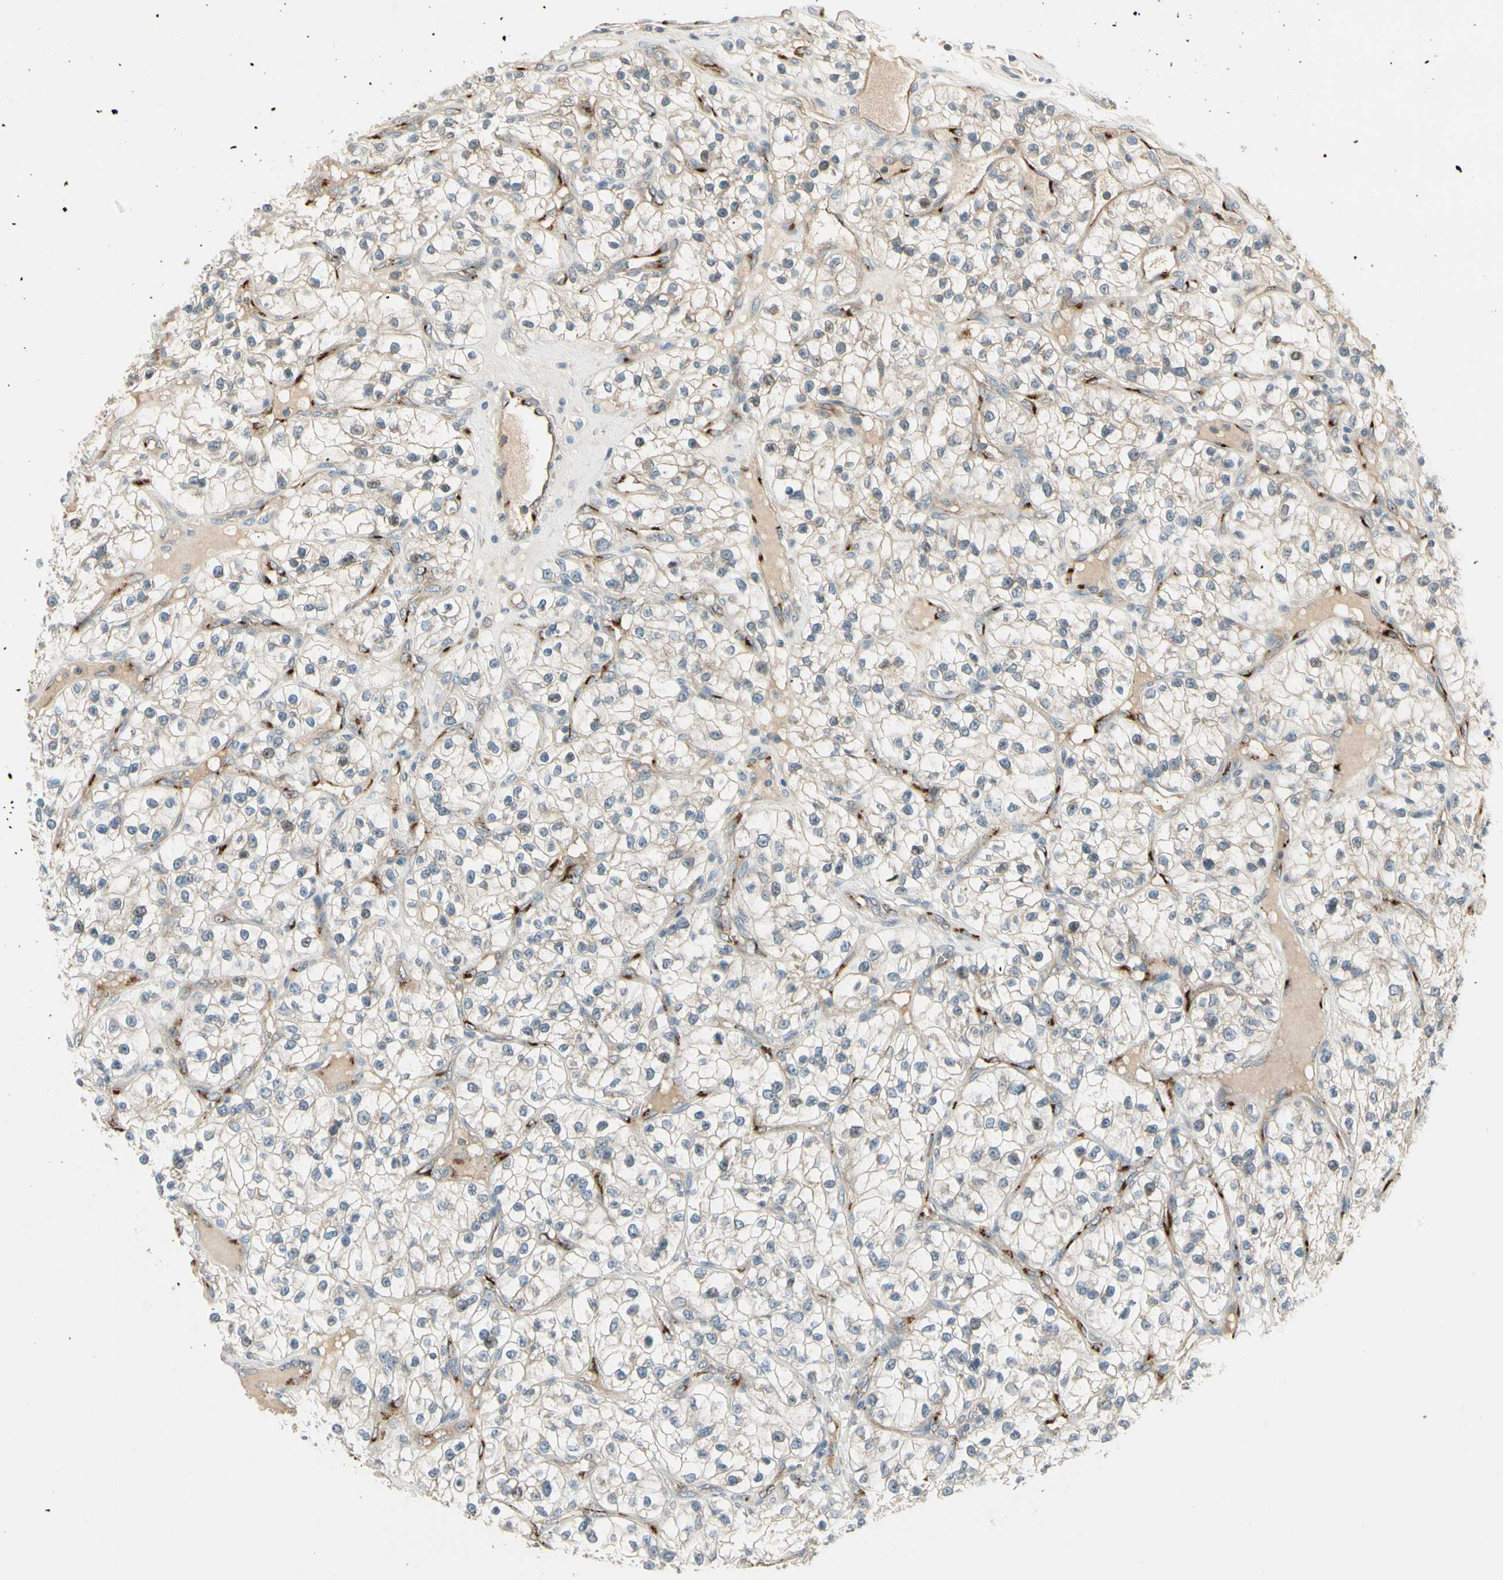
{"staining": {"intensity": "weak", "quantity": "25%-75%", "location": "cytoplasmic/membranous"}, "tissue": "renal cancer", "cell_type": "Tumor cells", "image_type": "cancer", "snomed": [{"axis": "morphology", "description": "Adenocarcinoma, NOS"}, {"axis": "topography", "description": "Kidney"}], "caption": "An immunohistochemistry histopathology image of tumor tissue is shown. Protein staining in brown shows weak cytoplasmic/membranous positivity in renal cancer within tumor cells. (Stains: DAB (3,3'-diaminobenzidine) in brown, nuclei in blue, Microscopy: brightfield microscopy at high magnification).", "gene": "MANSC1", "patient": {"sex": "female", "age": 57}}